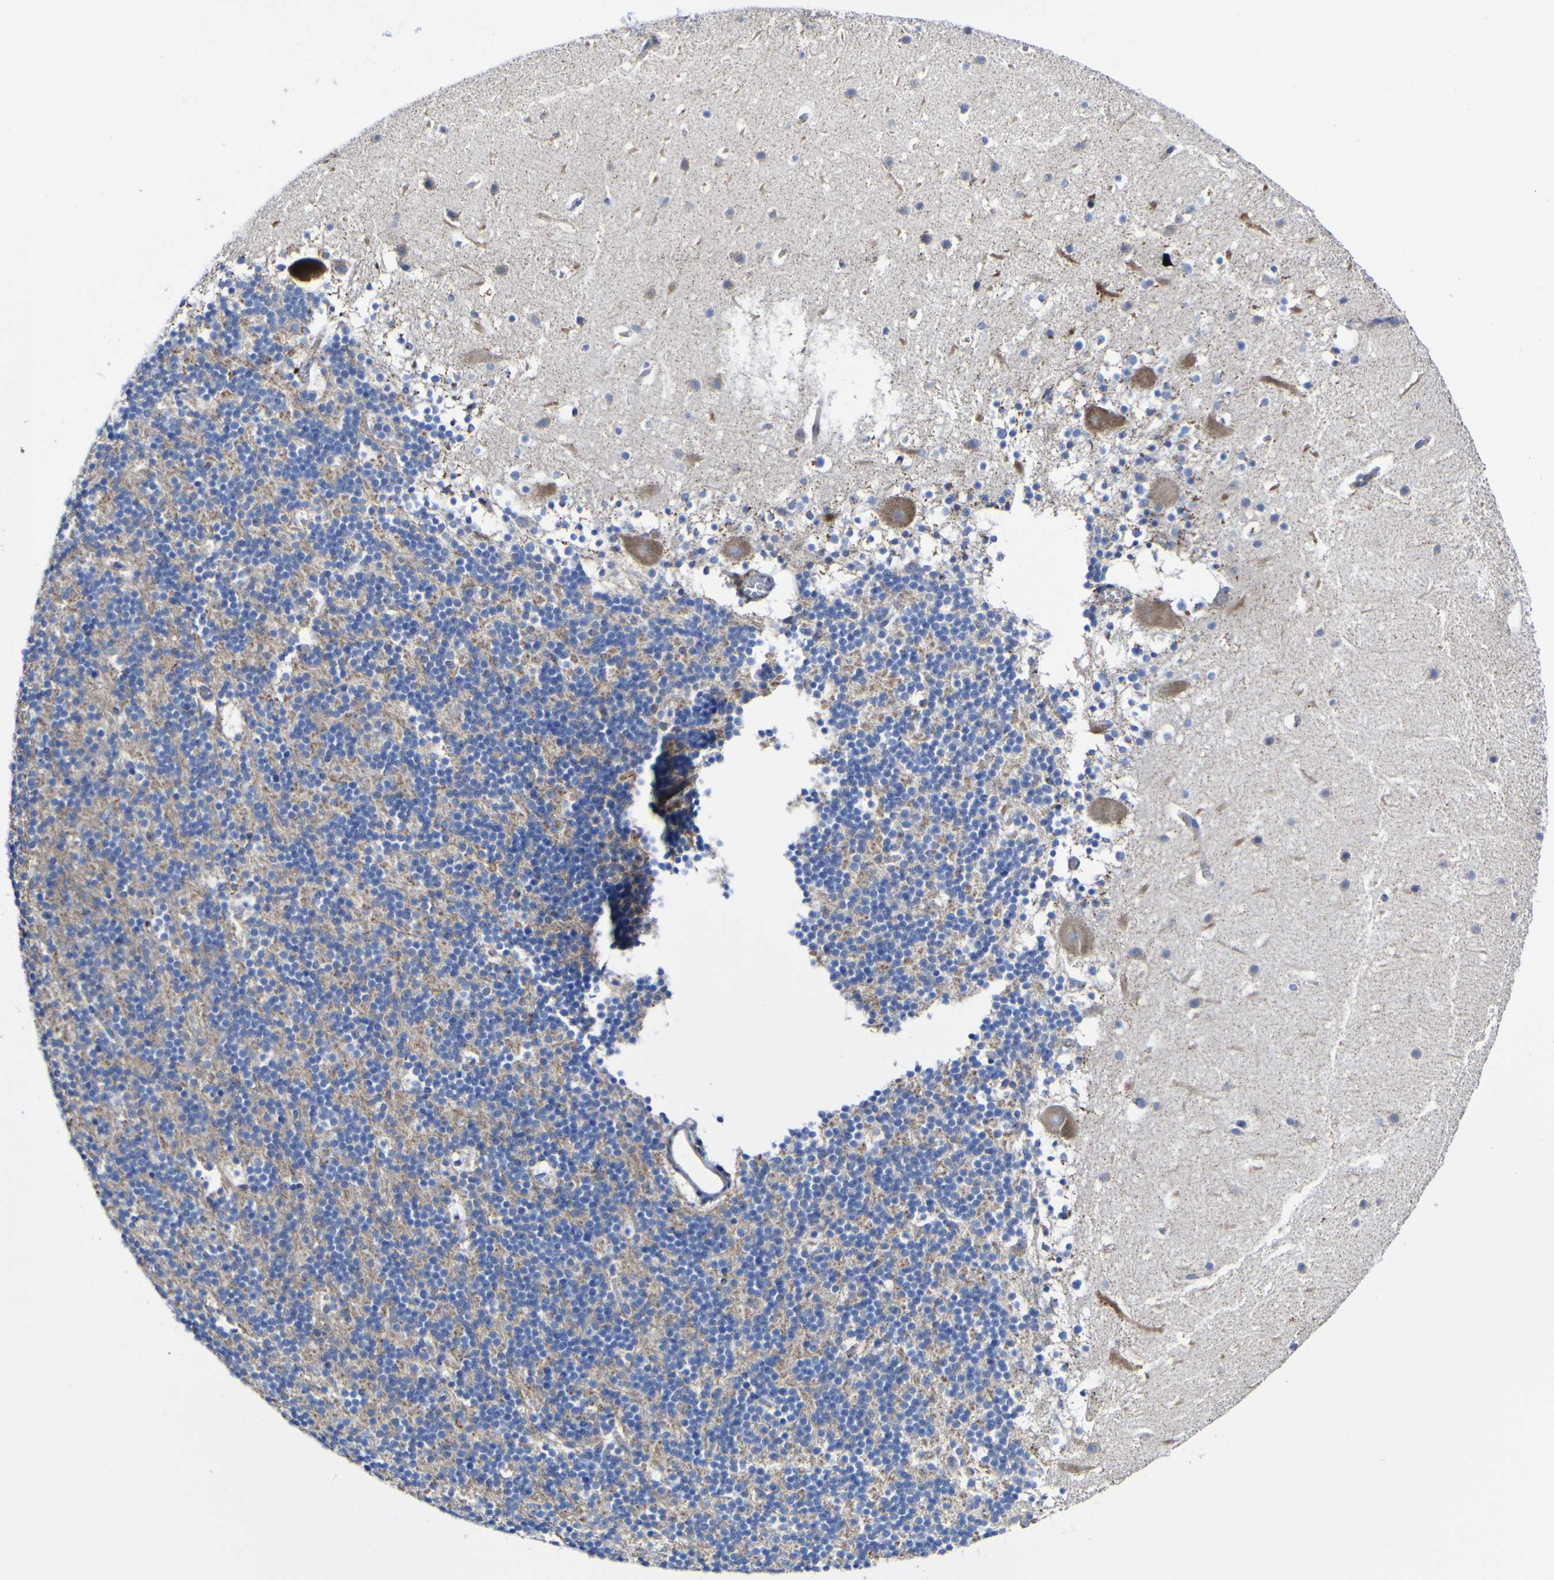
{"staining": {"intensity": "negative", "quantity": "none", "location": "none"}, "tissue": "cerebellum", "cell_type": "Cells in granular layer", "image_type": "normal", "snomed": [{"axis": "morphology", "description": "Normal tissue, NOS"}, {"axis": "topography", "description": "Cerebellum"}], "caption": "Immunohistochemical staining of unremarkable human cerebellum displays no significant staining in cells in granular layer.", "gene": "CCDC90B", "patient": {"sex": "male", "age": 45}}